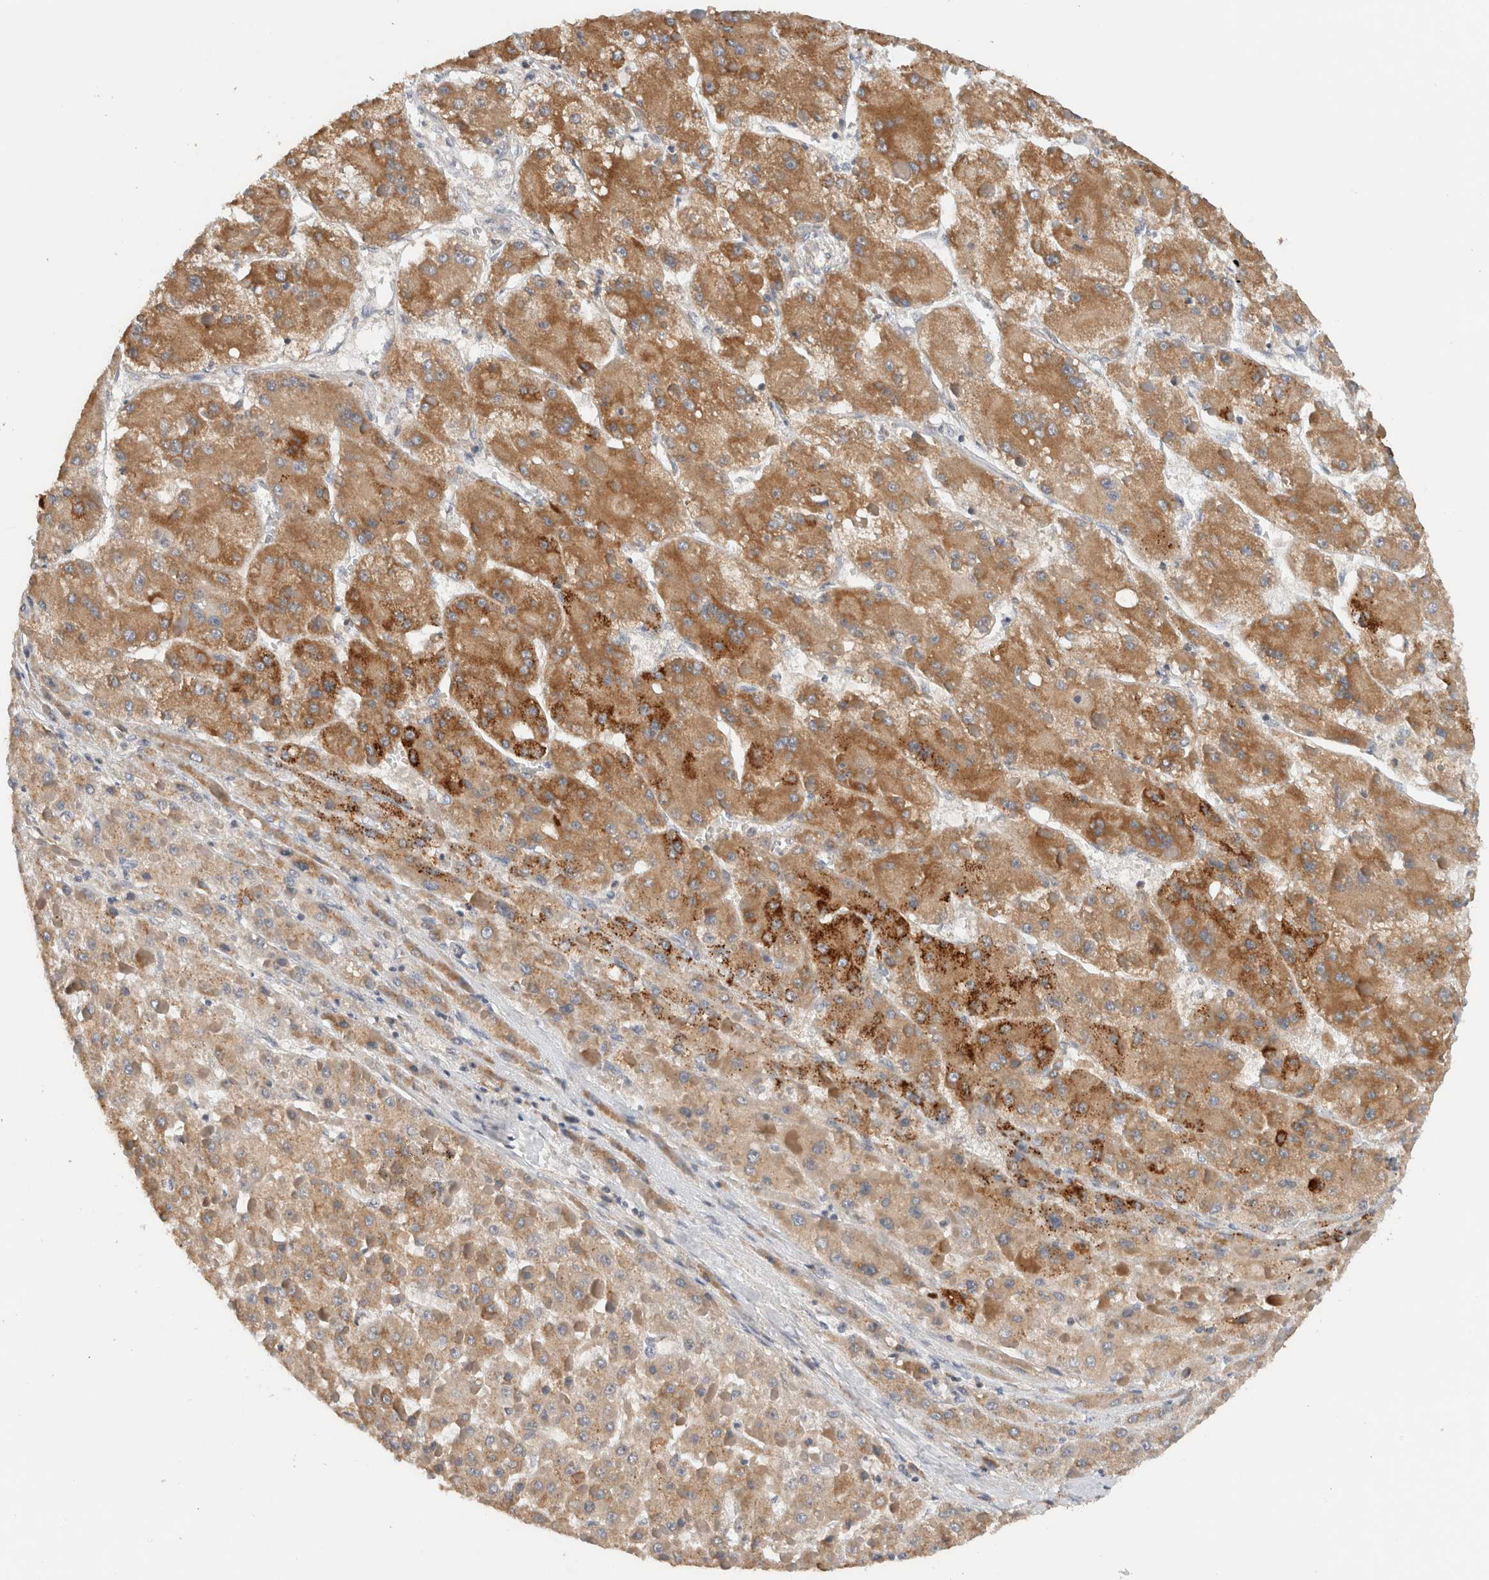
{"staining": {"intensity": "moderate", "quantity": ">75%", "location": "cytoplasmic/membranous"}, "tissue": "liver cancer", "cell_type": "Tumor cells", "image_type": "cancer", "snomed": [{"axis": "morphology", "description": "Carcinoma, Hepatocellular, NOS"}, {"axis": "topography", "description": "Liver"}], "caption": "Approximately >75% of tumor cells in liver cancer (hepatocellular carcinoma) display moderate cytoplasmic/membranous protein positivity as visualized by brown immunohistochemical staining.", "gene": "AMPD1", "patient": {"sex": "female", "age": 73}}